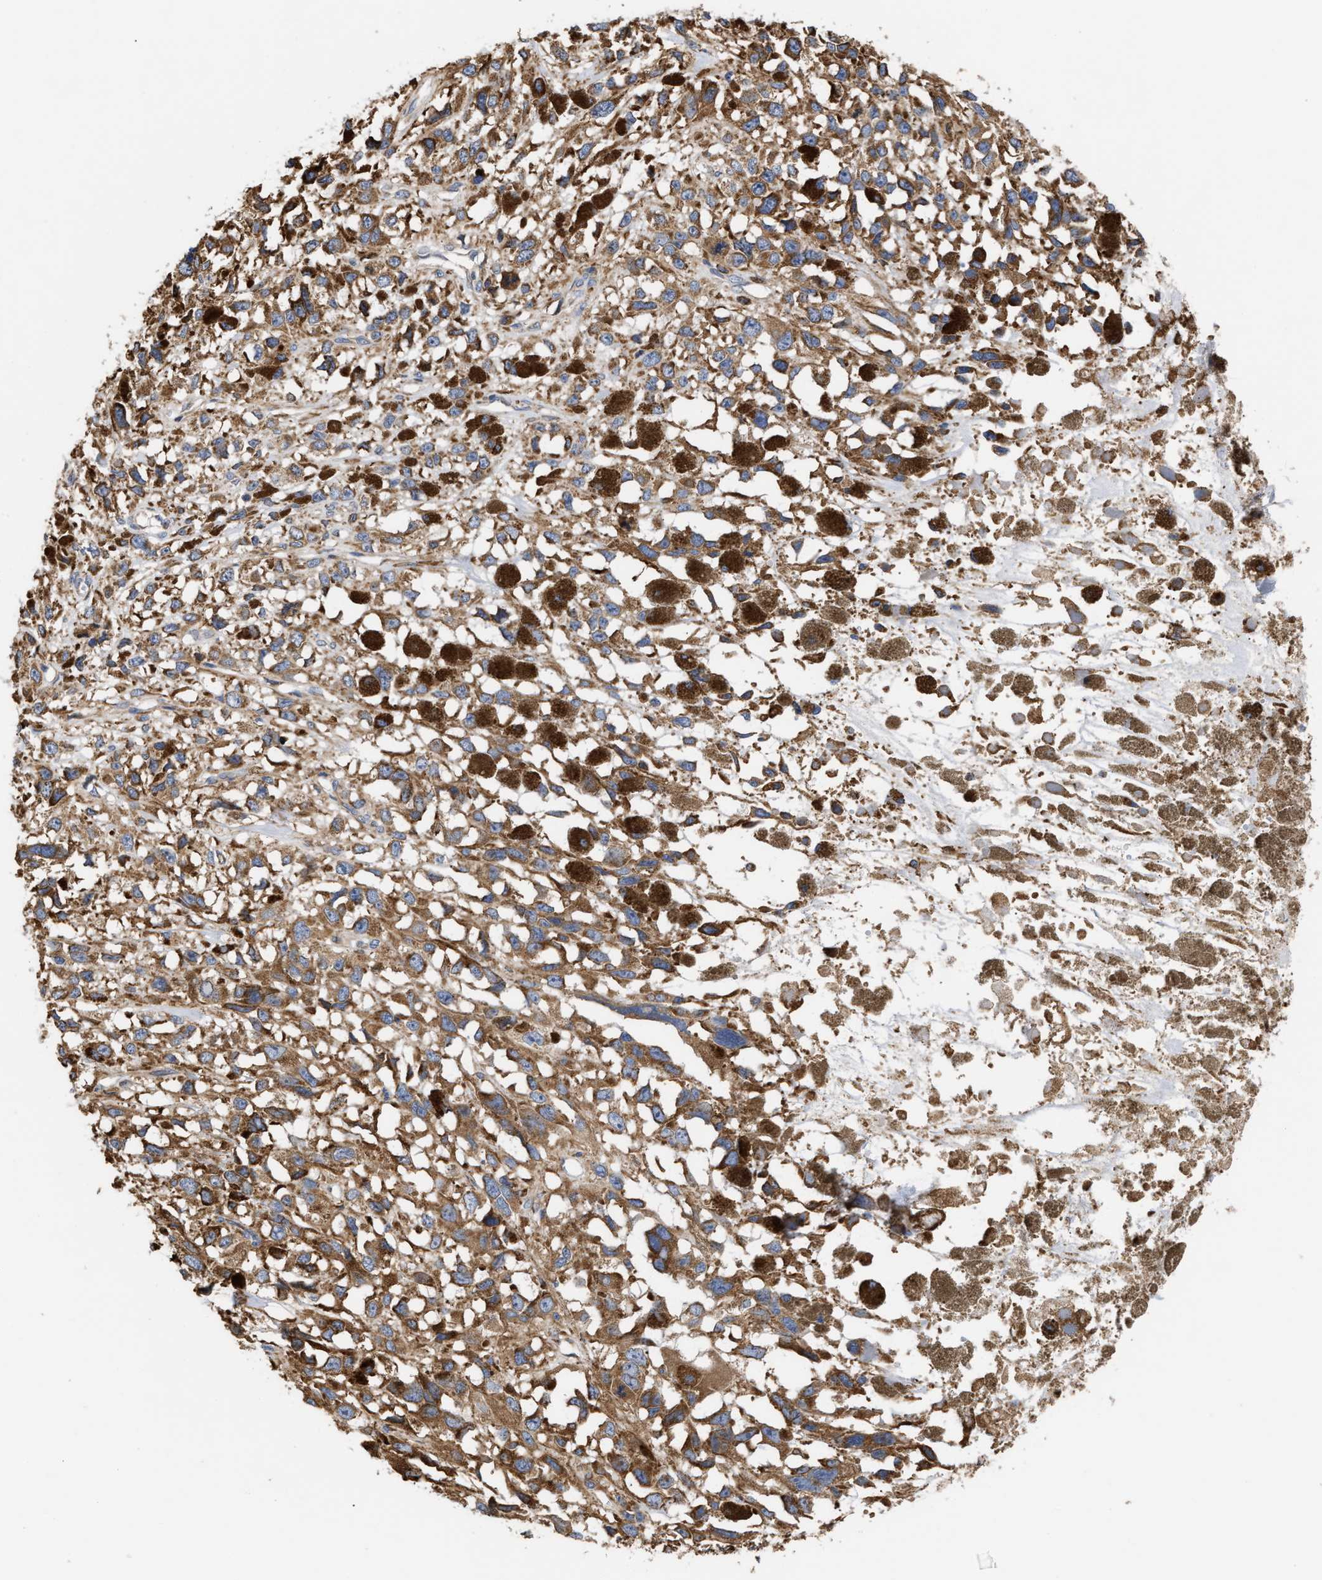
{"staining": {"intensity": "moderate", "quantity": ">75%", "location": "cytoplasmic/membranous"}, "tissue": "melanoma", "cell_type": "Tumor cells", "image_type": "cancer", "snomed": [{"axis": "morphology", "description": "Malignant melanoma, Metastatic site"}, {"axis": "topography", "description": "Lymph node"}], "caption": "Protein staining demonstrates moderate cytoplasmic/membranous positivity in approximately >75% of tumor cells in melanoma.", "gene": "MALSU1", "patient": {"sex": "male", "age": 59}}